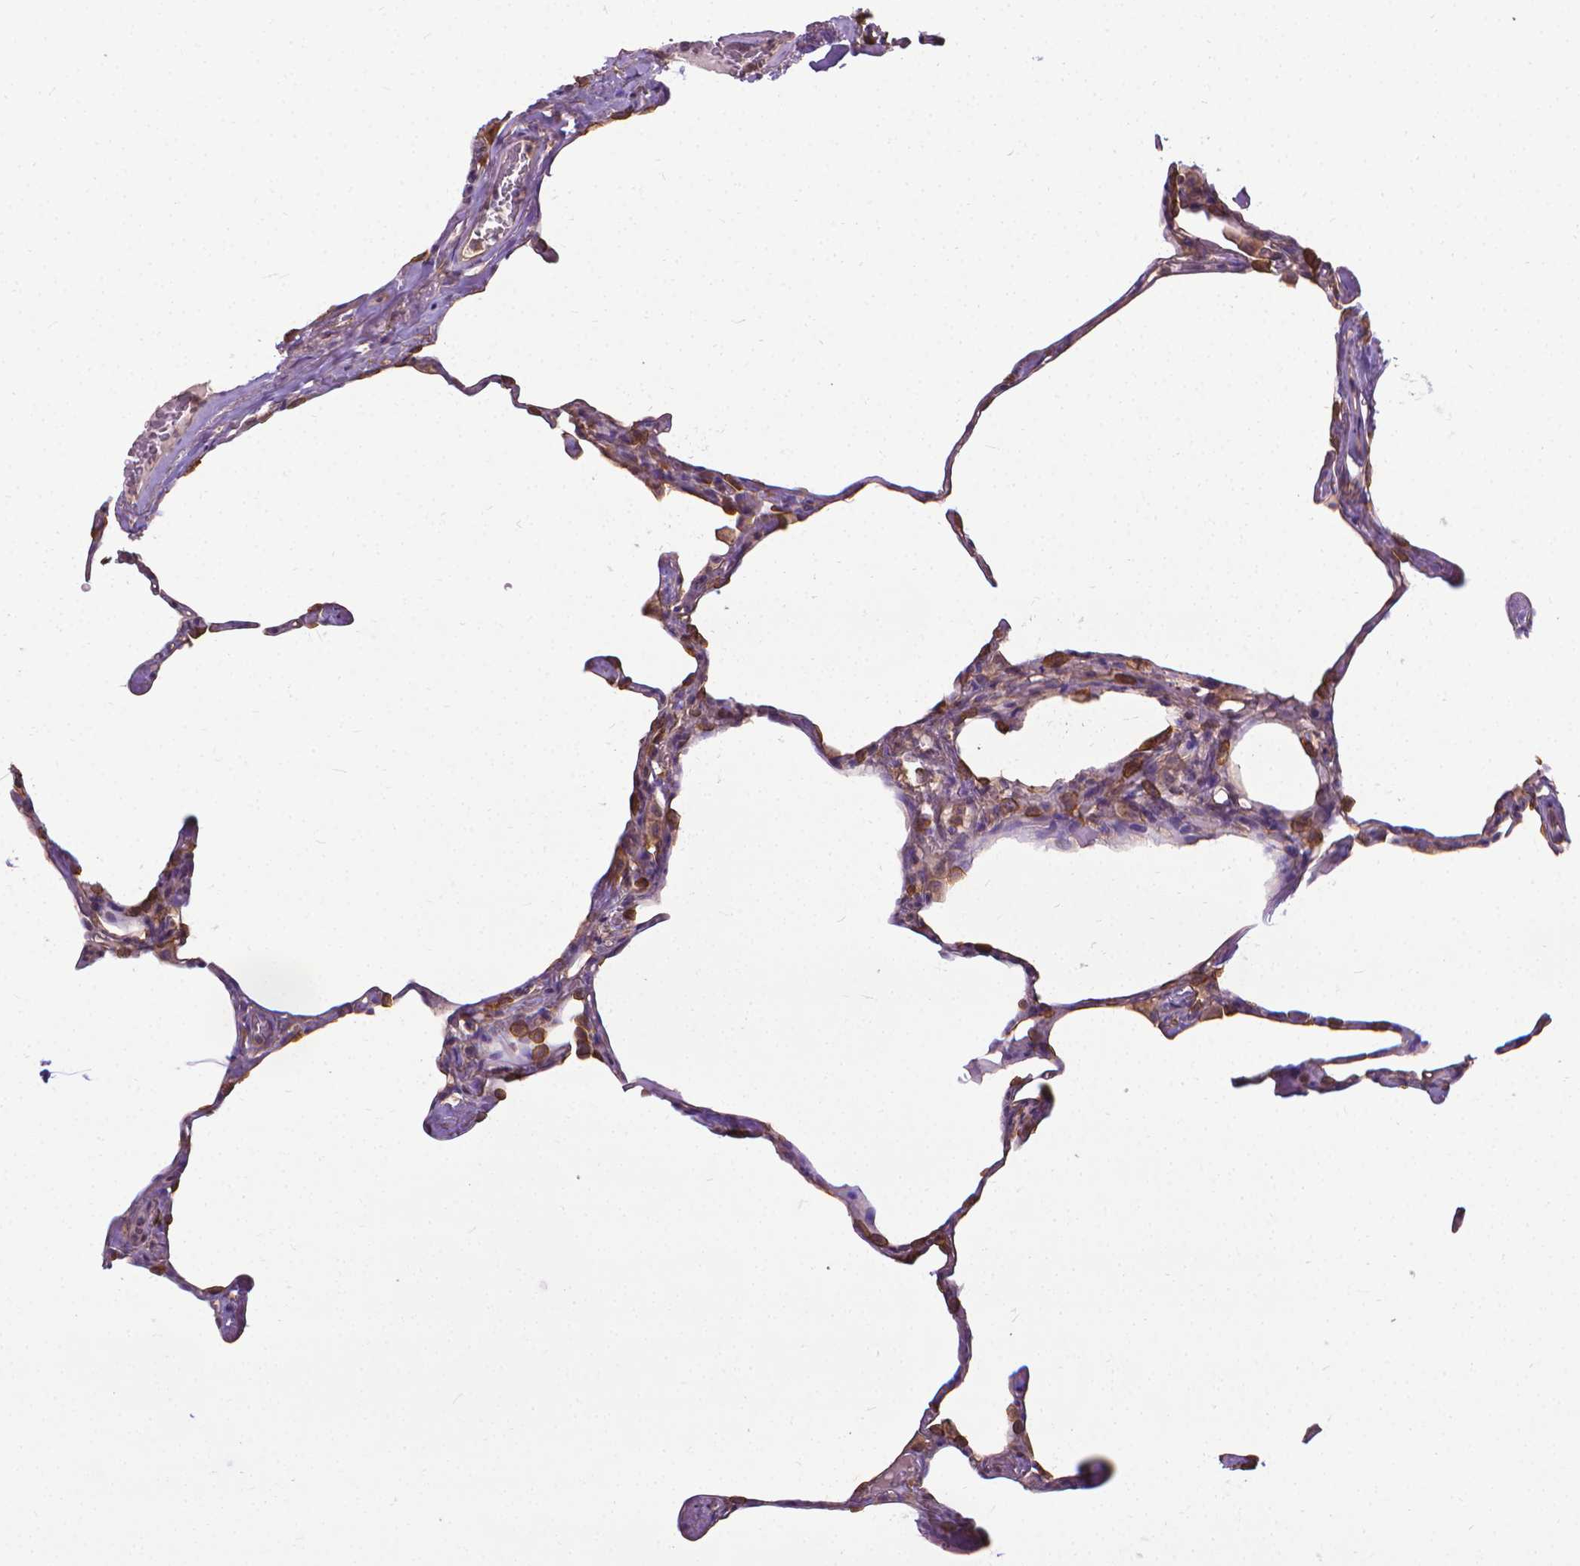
{"staining": {"intensity": "moderate", "quantity": "25%-75%", "location": "cytoplasmic/membranous"}, "tissue": "lung", "cell_type": "Alveolar cells", "image_type": "normal", "snomed": [{"axis": "morphology", "description": "Normal tissue, NOS"}, {"axis": "topography", "description": "Lung"}], "caption": "Immunohistochemistry (DAB (3,3'-diaminobenzidine)) staining of unremarkable human lung displays moderate cytoplasmic/membranous protein staining in approximately 25%-75% of alveolar cells.", "gene": "CFAP299", "patient": {"sex": "male", "age": 65}}